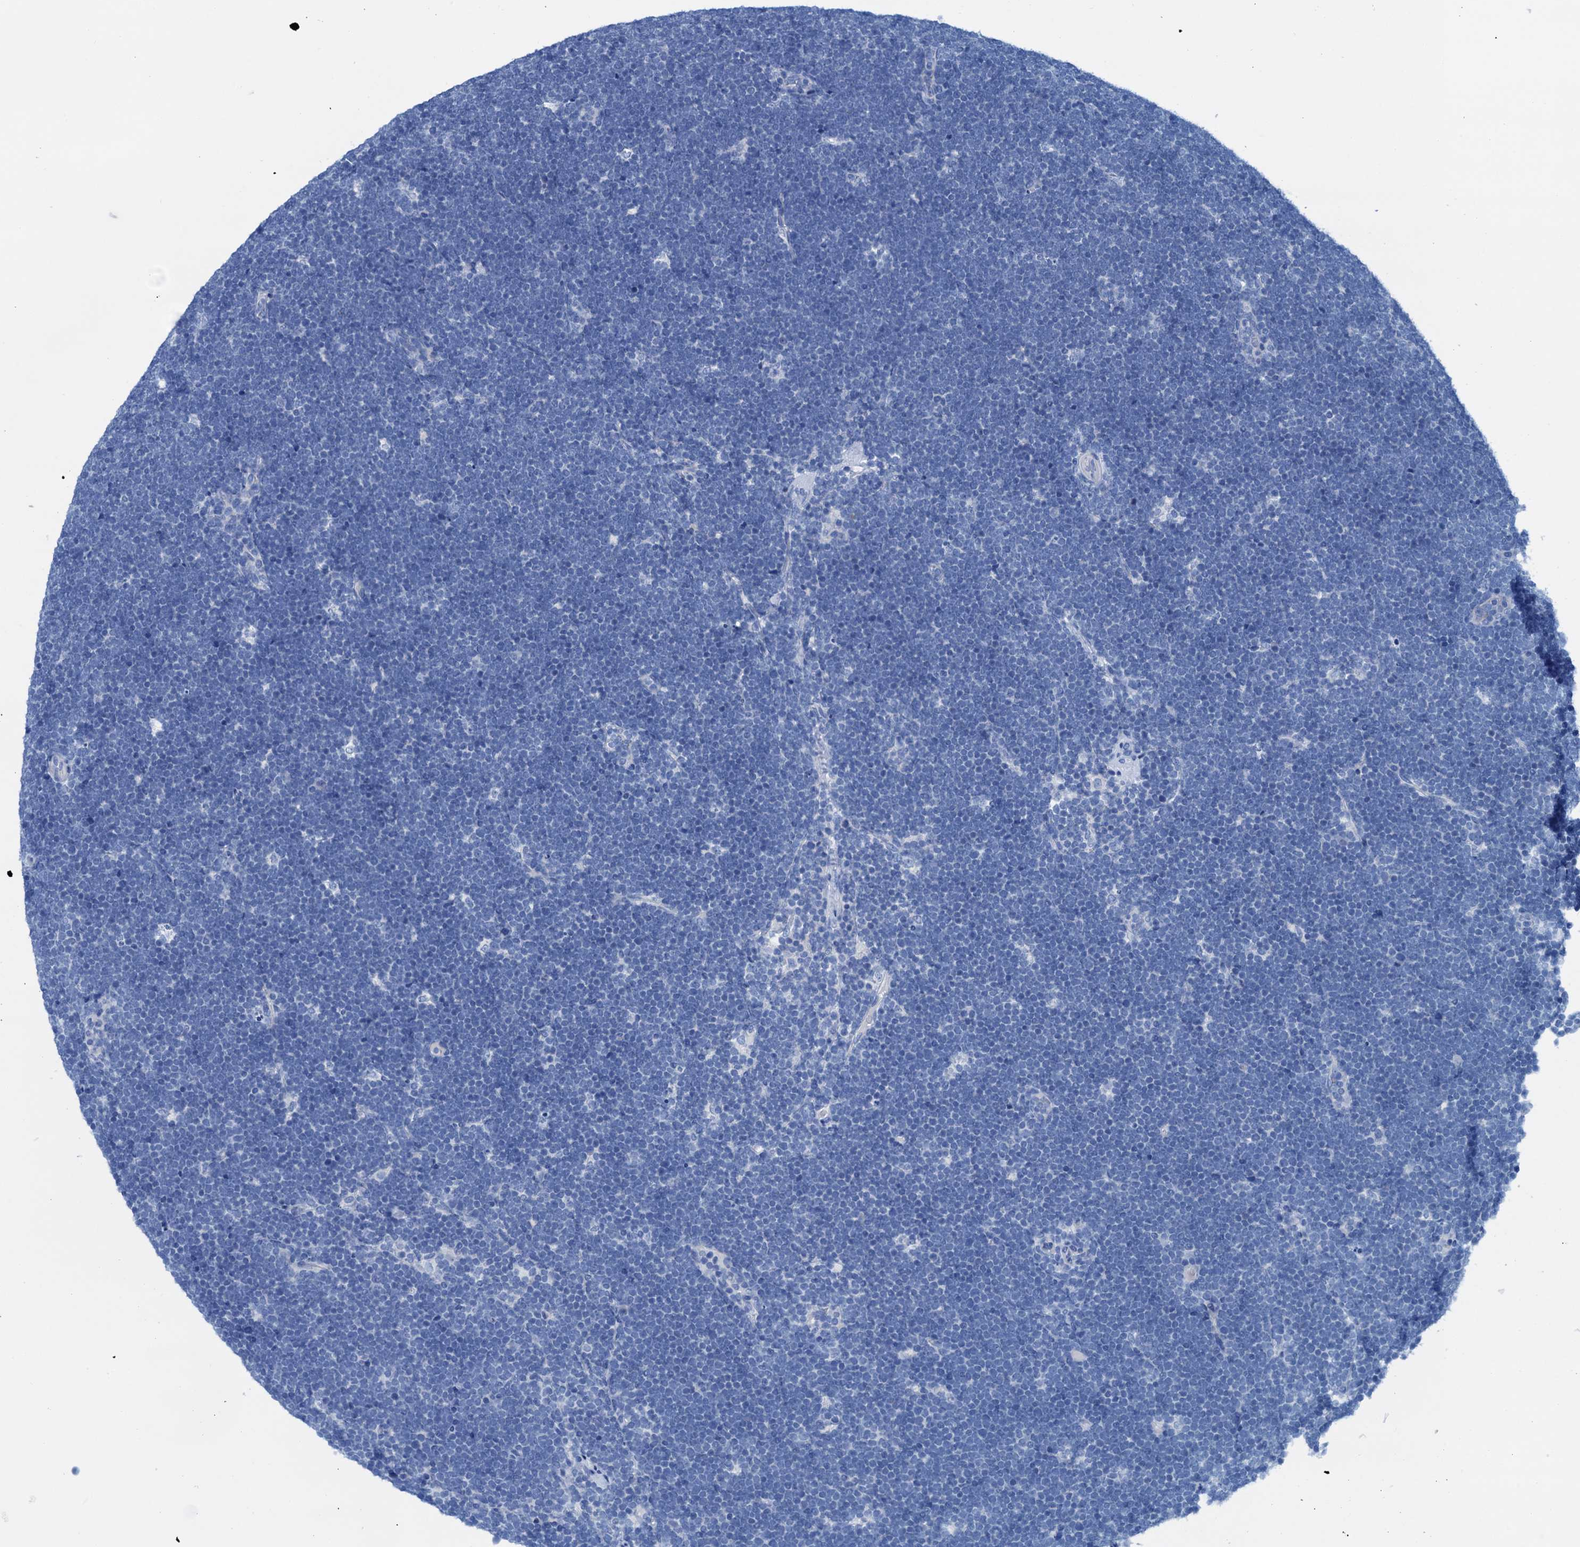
{"staining": {"intensity": "negative", "quantity": "none", "location": "none"}, "tissue": "lymphoma", "cell_type": "Tumor cells", "image_type": "cancer", "snomed": [{"axis": "morphology", "description": "Malignant lymphoma, non-Hodgkin's type, High grade"}, {"axis": "topography", "description": "Lymph node"}], "caption": "Immunohistochemical staining of malignant lymphoma, non-Hodgkin's type (high-grade) demonstrates no significant expression in tumor cells.", "gene": "KNDC1", "patient": {"sex": "male", "age": 13}}